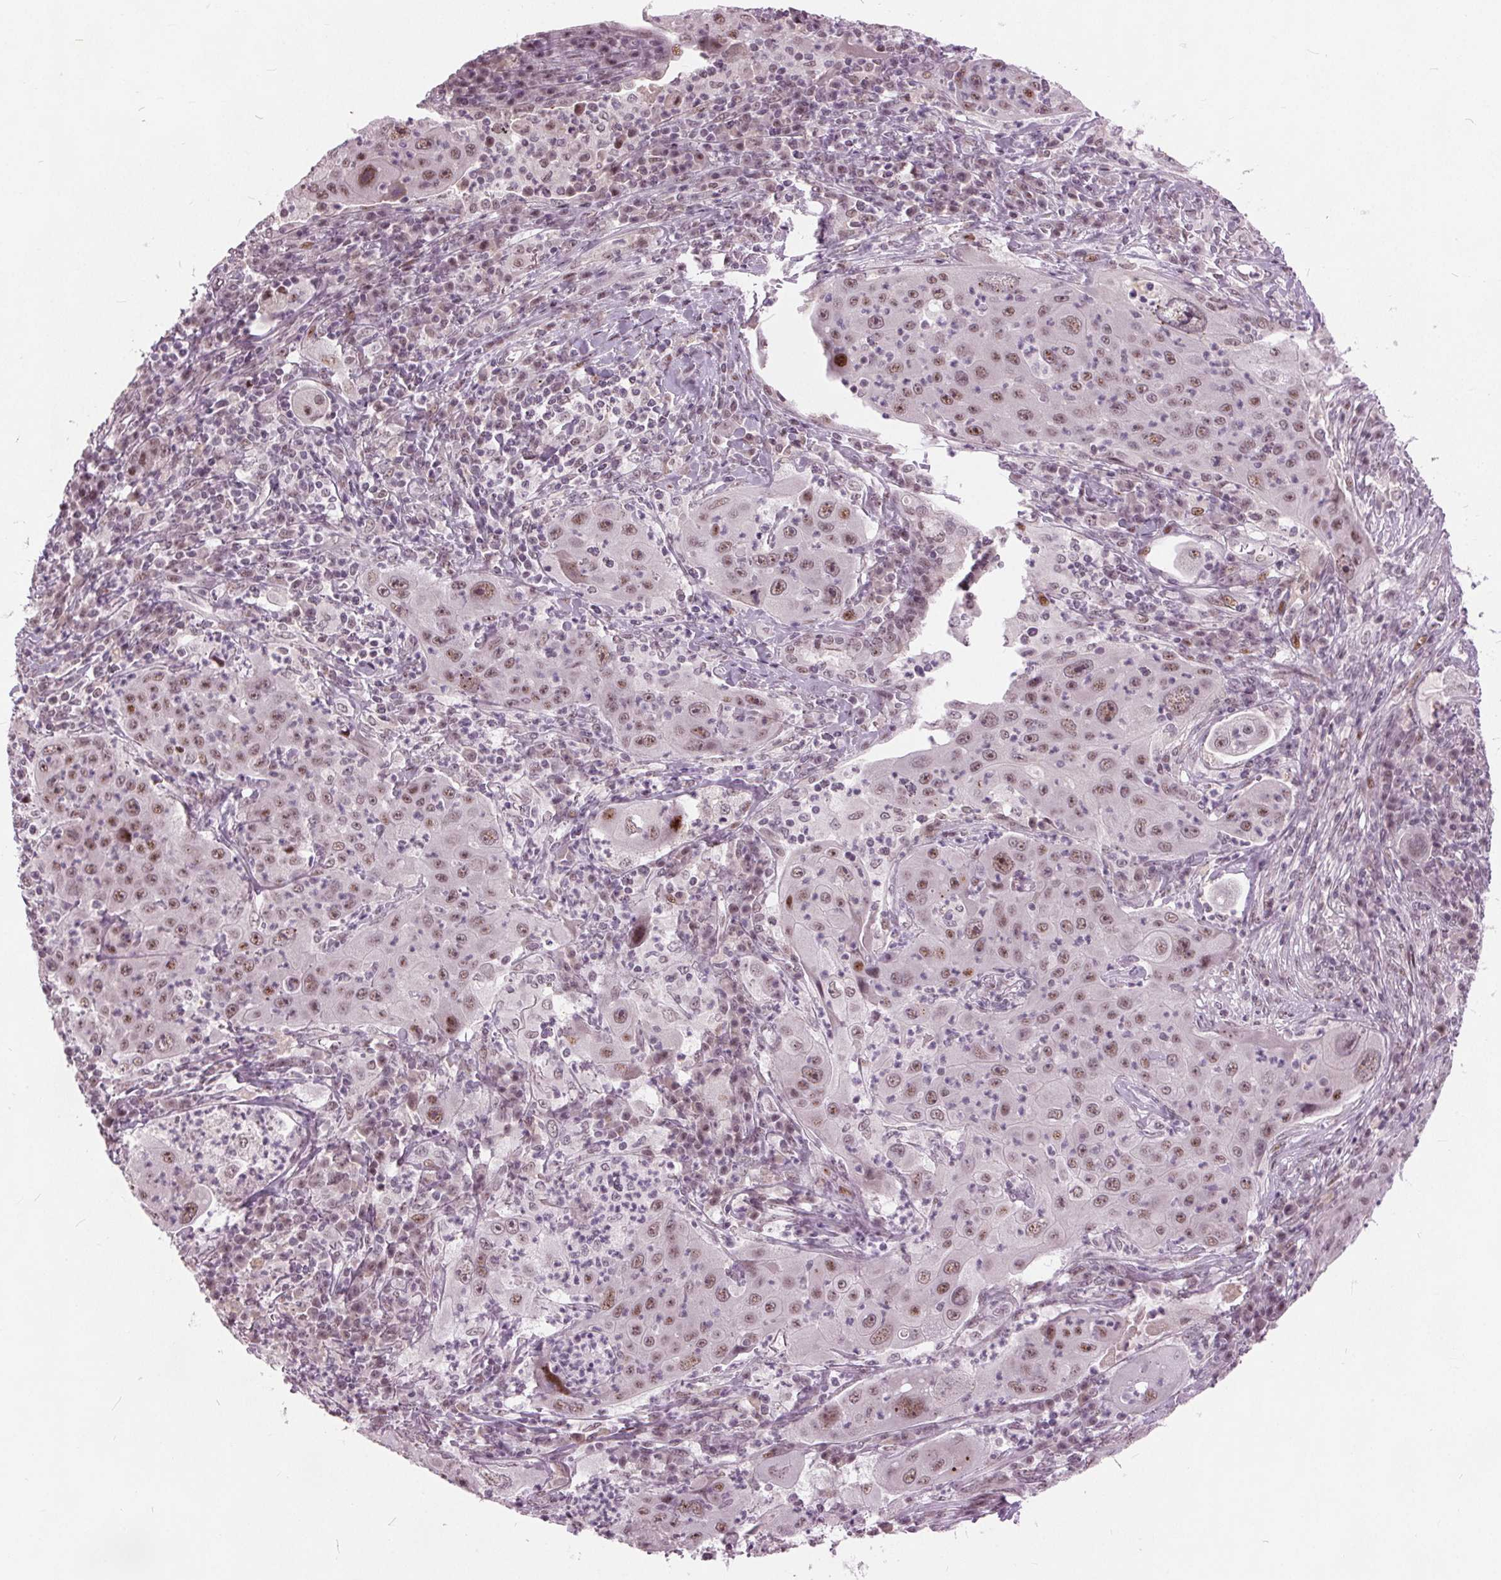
{"staining": {"intensity": "moderate", "quantity": ">75%", "location": "nuclear"}, "tissue": "lung cancer", "cell_type": "Tumor cells", "image_type": "cancer", "snomed": [{"axis": "morphology", "description": "Squamous cell carcinoma, NOS"}, {"axis": "topography", "description": "Lung"}], "caption": "Human lung squamous cell carcinoma stained with a brown dye exhibits moderate nuclear positive staining in approximately >75% of tumor cells.", "gene": "TTC34", "patient": {"sex": "female", "age": 59}}